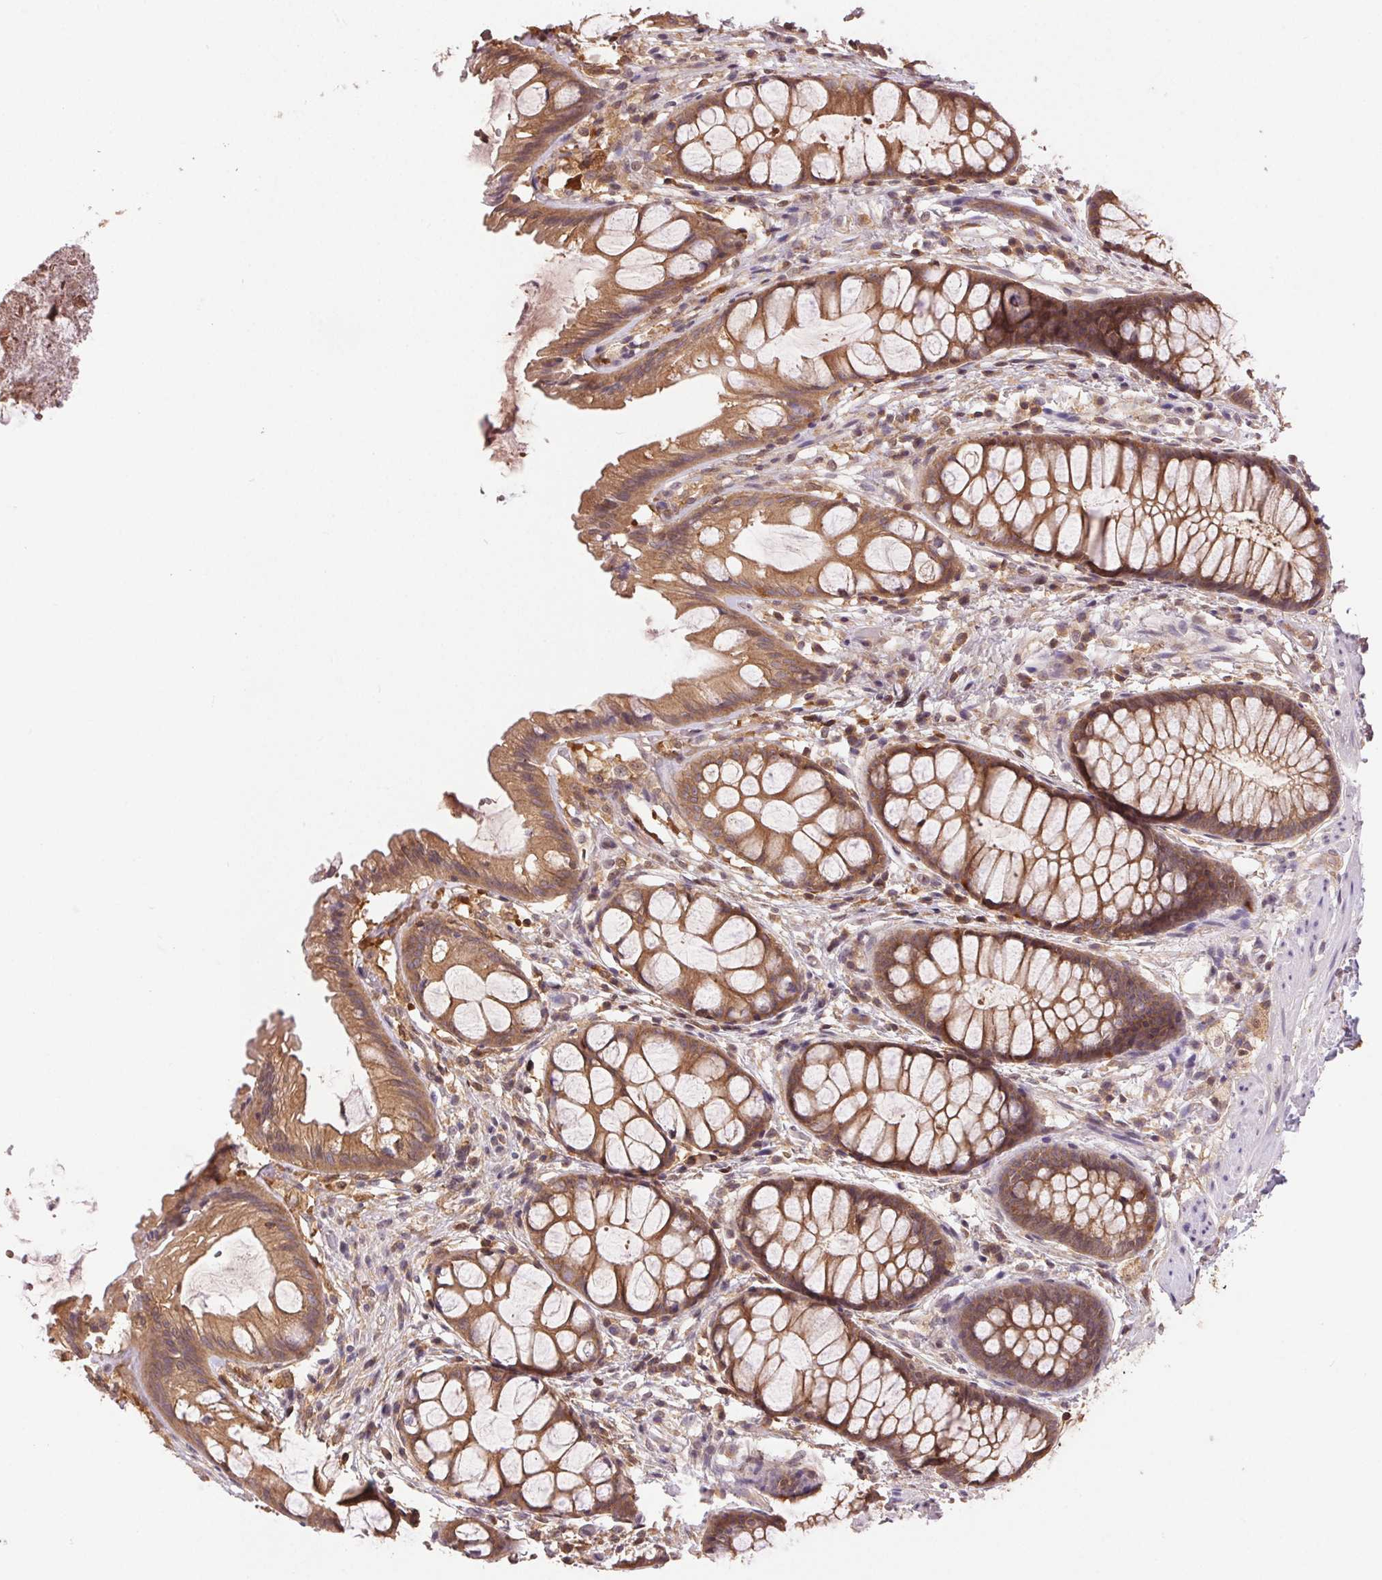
{"staining": {"intensity": "moderate", "quantity": ">75%", "location": "cytoplasmic/membranous"}, "tissue": "rectum", "cell_type": "Glandular cells", "image_type": "normal", "snomed": [{"axis": "morphology", "description": "Normal tissue, NOS"}, {"axis": "topography", "description": "Rectum"}], "caption": "Moderate cytoplasmic/membranous protein expression is present in about >75% of glandular cells in rectum. The protein is stained brown, and the nuclei are stained in blue (DAB IHC with brightfield microscopy, high magnification).", "gene": "GDI1", "patient": {"sex": "female", "age": 62}}